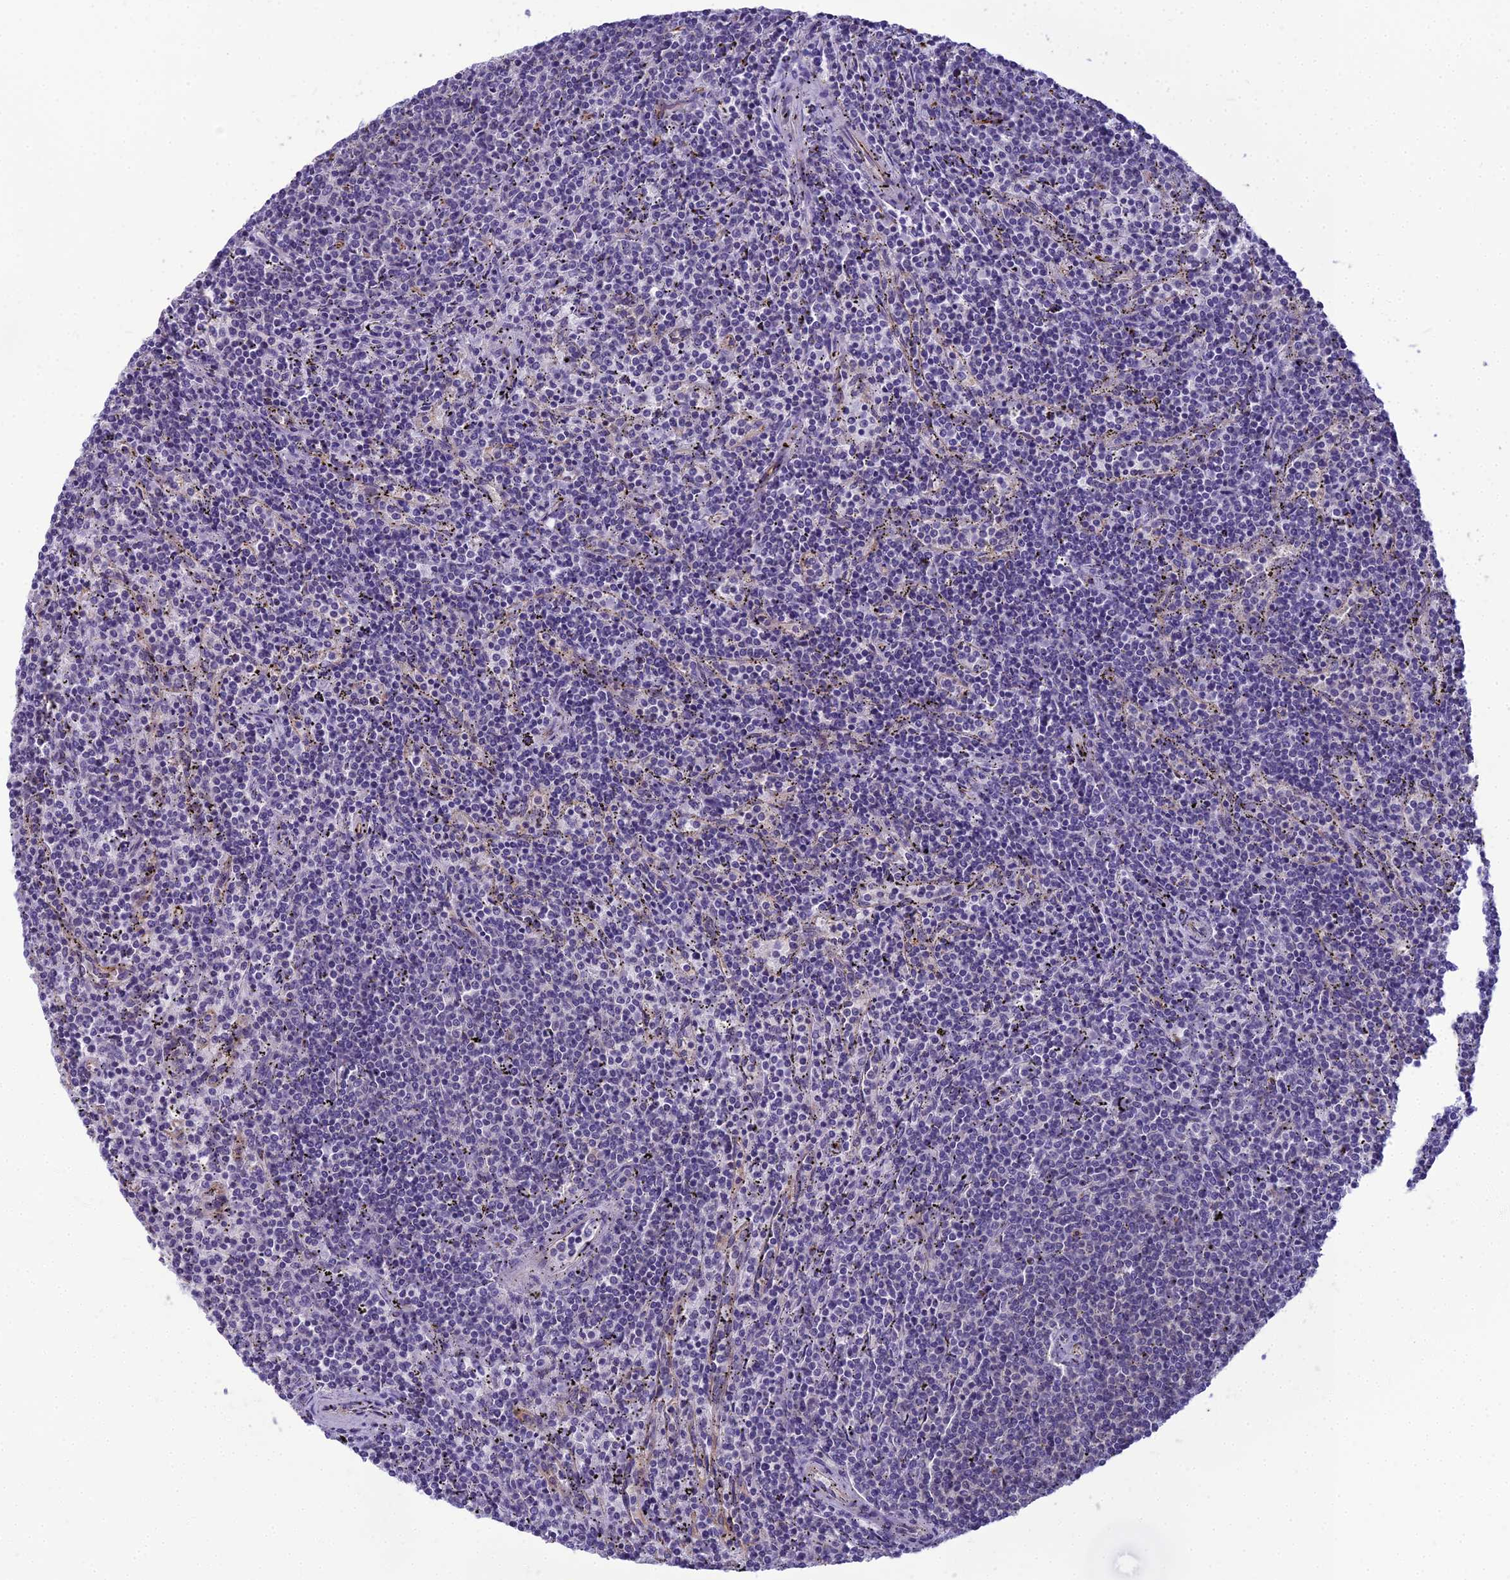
{"staining": {"intensity": "negative", "quantity": "none", "location": "none"}, "tissue": "lymphoma", "cell_type": "Tumor cells", "image_type": "cancer", "snomed": [{"axis": "morphology", "description": "Malignant lymphoma, non-Hodgkin's type, Low grade"}, {"axis": "topography", "description": "Spleen"}], "caption": "Lymphoma was stained to show a protein in brown. There is no significant positivity in tumor cells. (DAB immunohistochemistry (IHC) visualized using brightfield microscopy, high magnification).", "gene": "RGL3", "patient": {"sex": "female", "age": 50}}